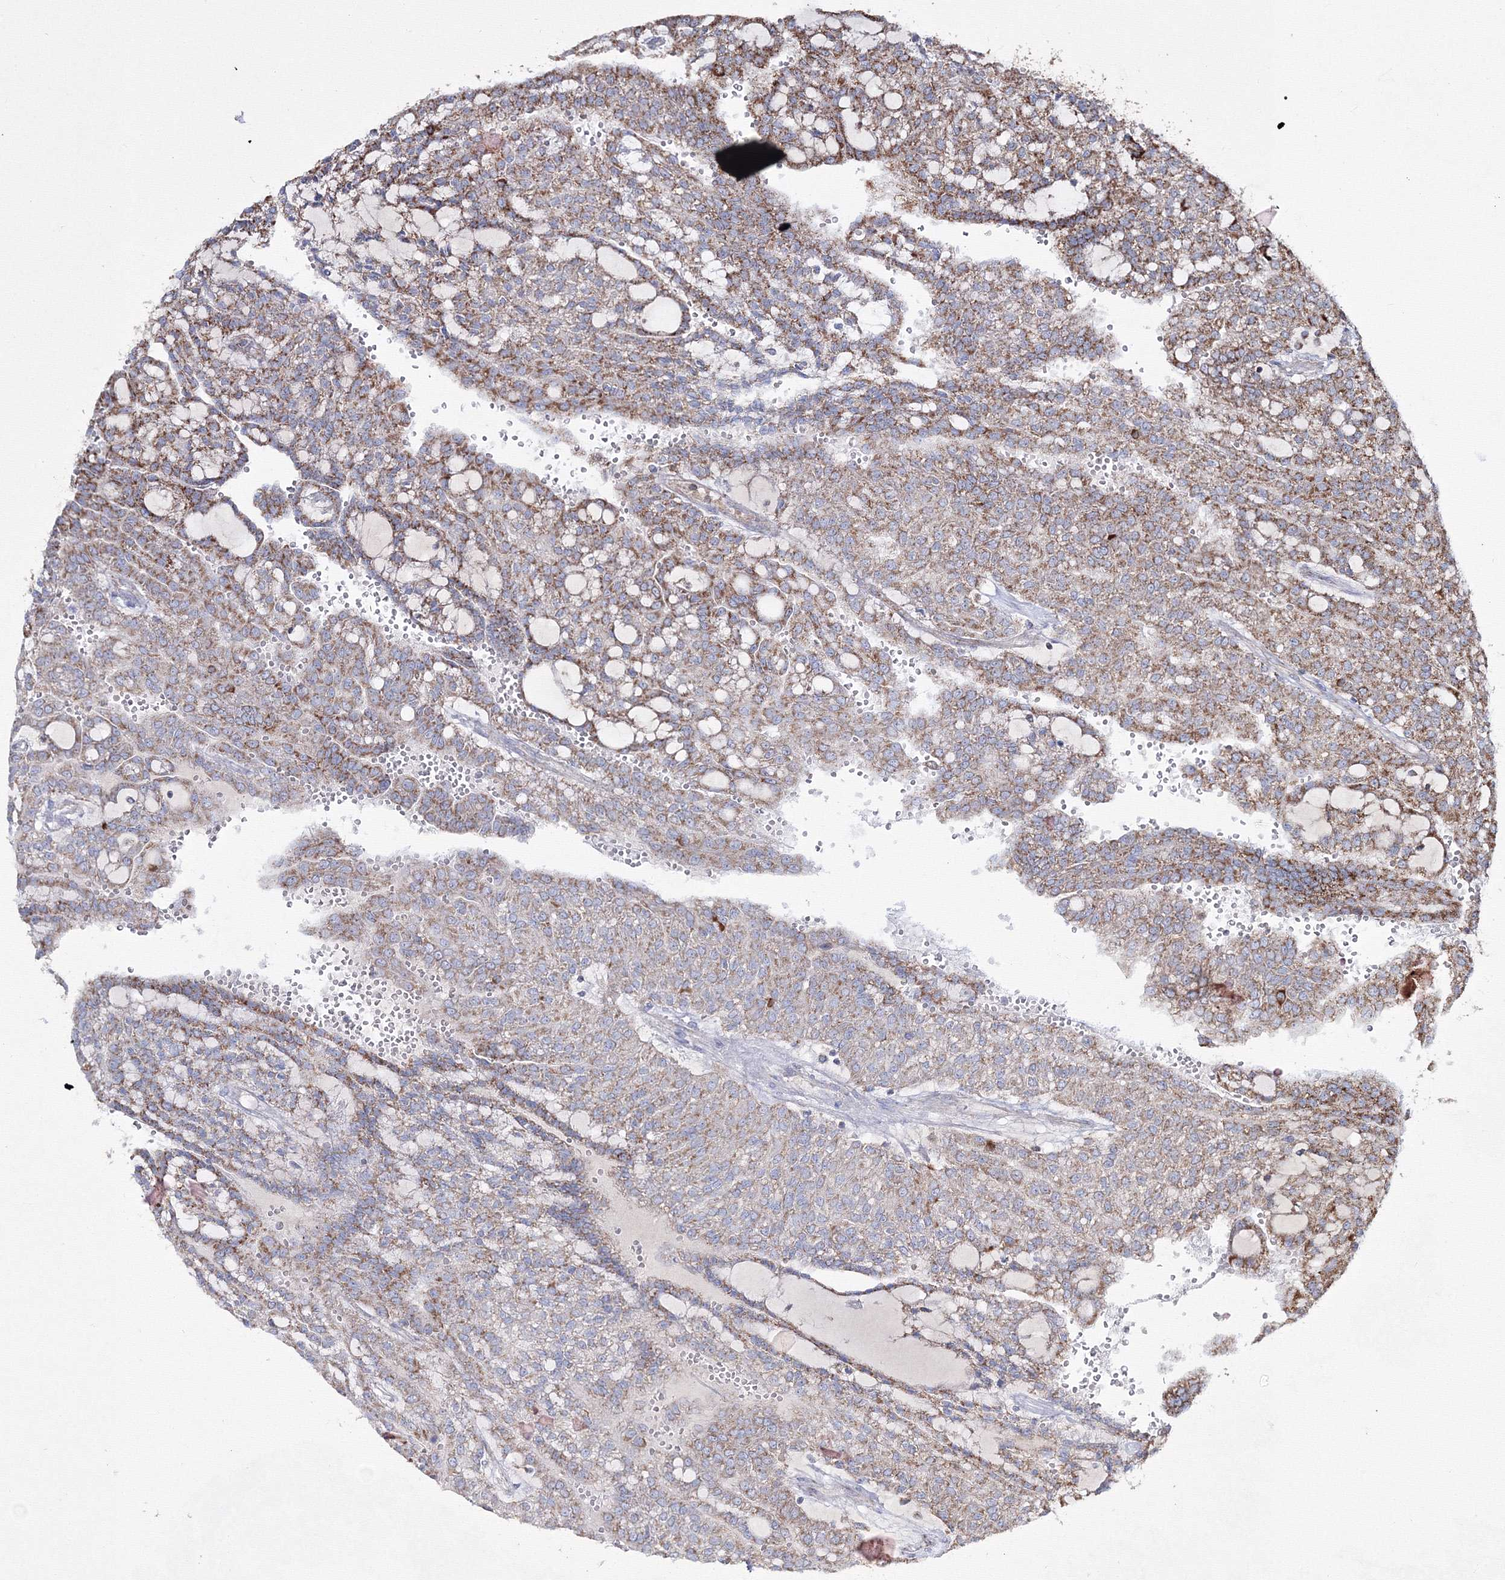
{"staining": {"intensity": "moderate", "quantity": "25%-75%", "location": "cytoplasmic/membranous"}, "tissue": "renal cancer", "cell_type": "Tumor cells", "image_type": "cancer", "snomed": [{"axis": "morphology", "description": "Adenocarcinoma, NOS"}, {"axis": "topography", "description": "Kidney"}], "caption": "Human renal cancer (adenocarcinoma) stained for a protein (brown) demonstrates moderate cytoplasmic/membranous positive expression in about 25%-75% of tumor cells.", "gene": "IGSF9", "patient": {"sex": "male", "age": 63}}